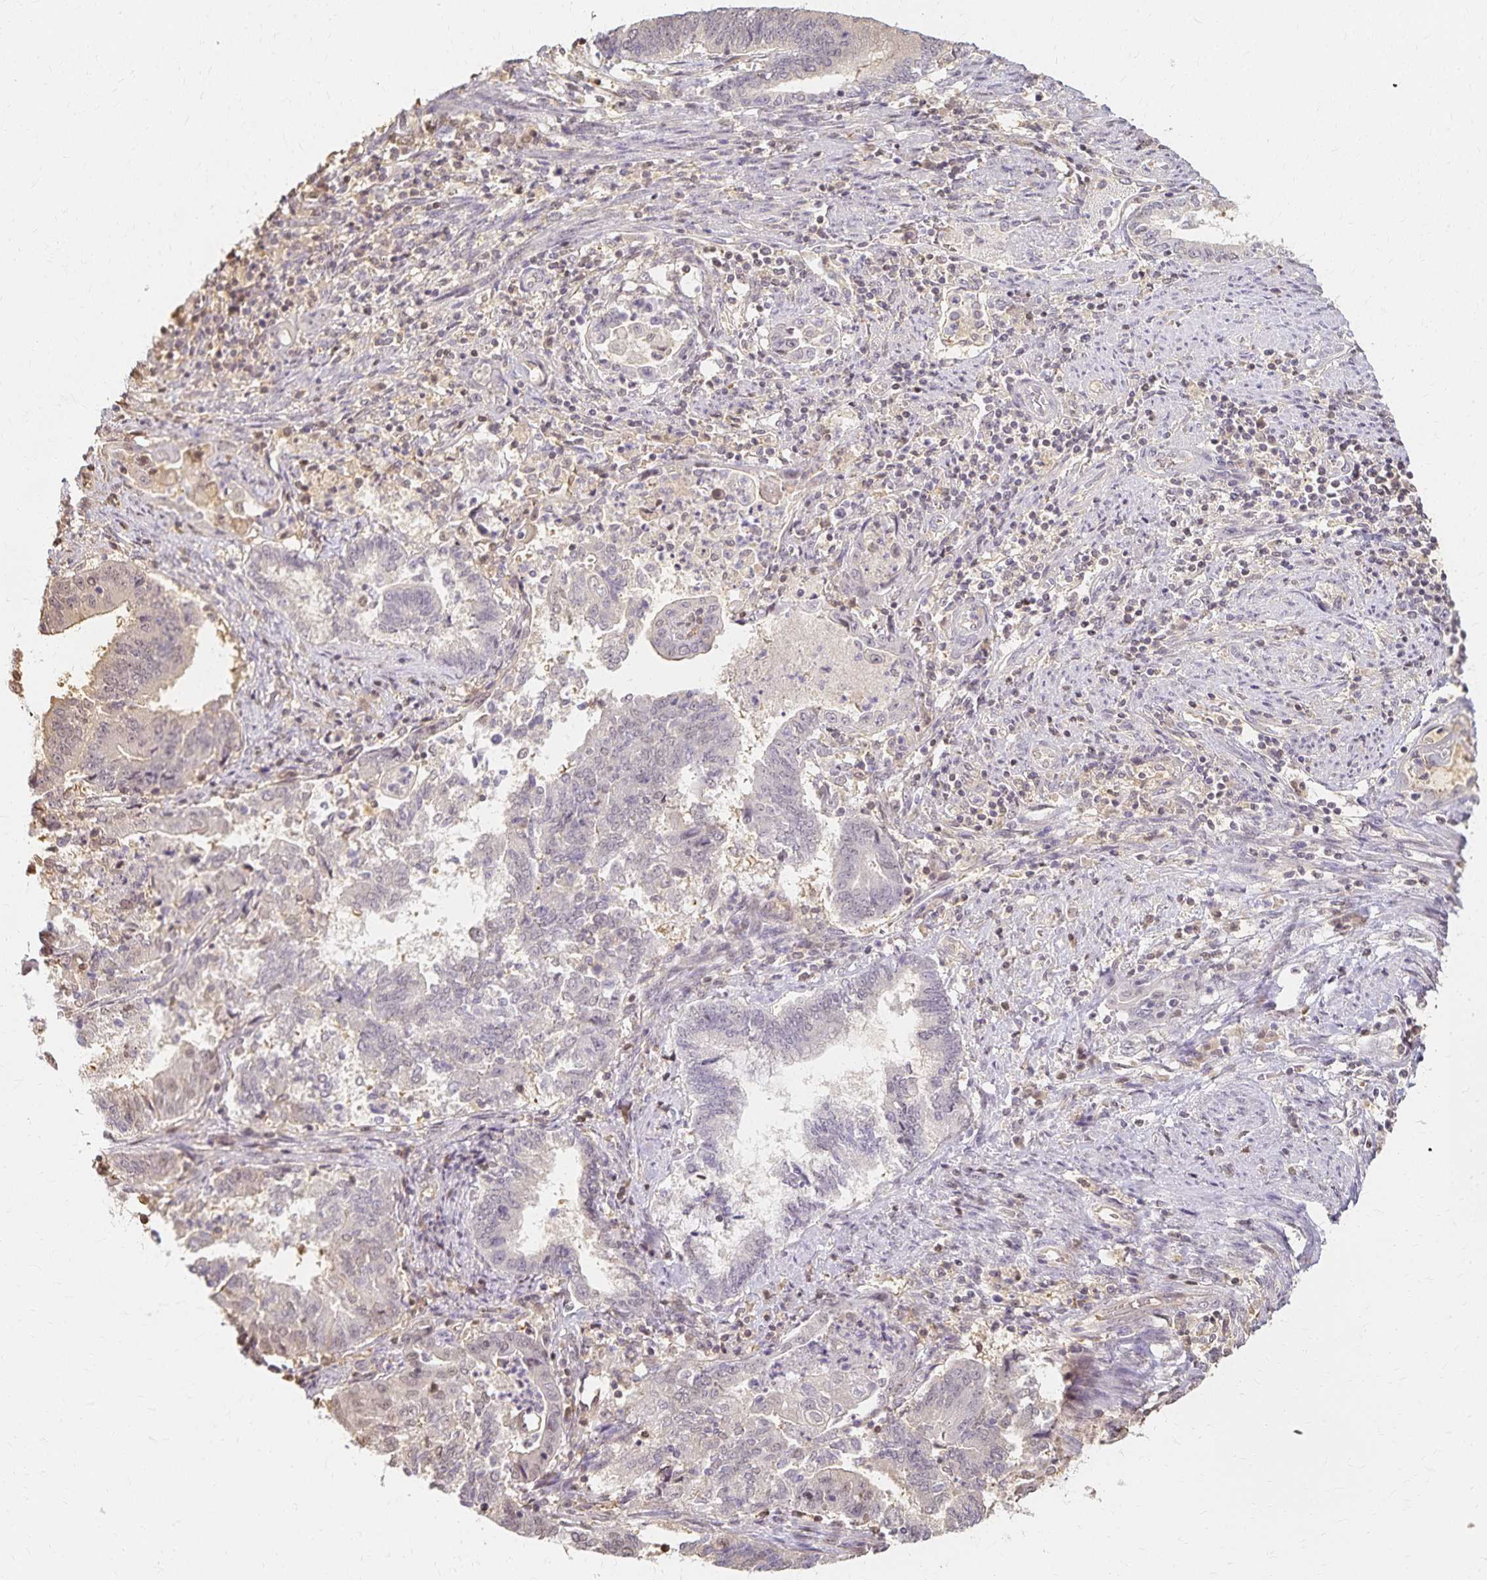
{"staining": {"intensity": "negative", "quantity": "none", "location": "none"}, "tissue": "endometrial cancer", "cell_type": "Tumor cells", "image_type": "cancer", "snomed": [{"axis": "morphology", "description": "Adenocarcinoma, NOS"}, {"axis": "topography", "description": "Endometrium"}], "caption": "This is a micrograph of IHC staining of adenocarcinoma (endometrial), which shows no expression in tumor cells.", "gene": "AZGP1", "patient": {"sex": "female", "age": 65}}